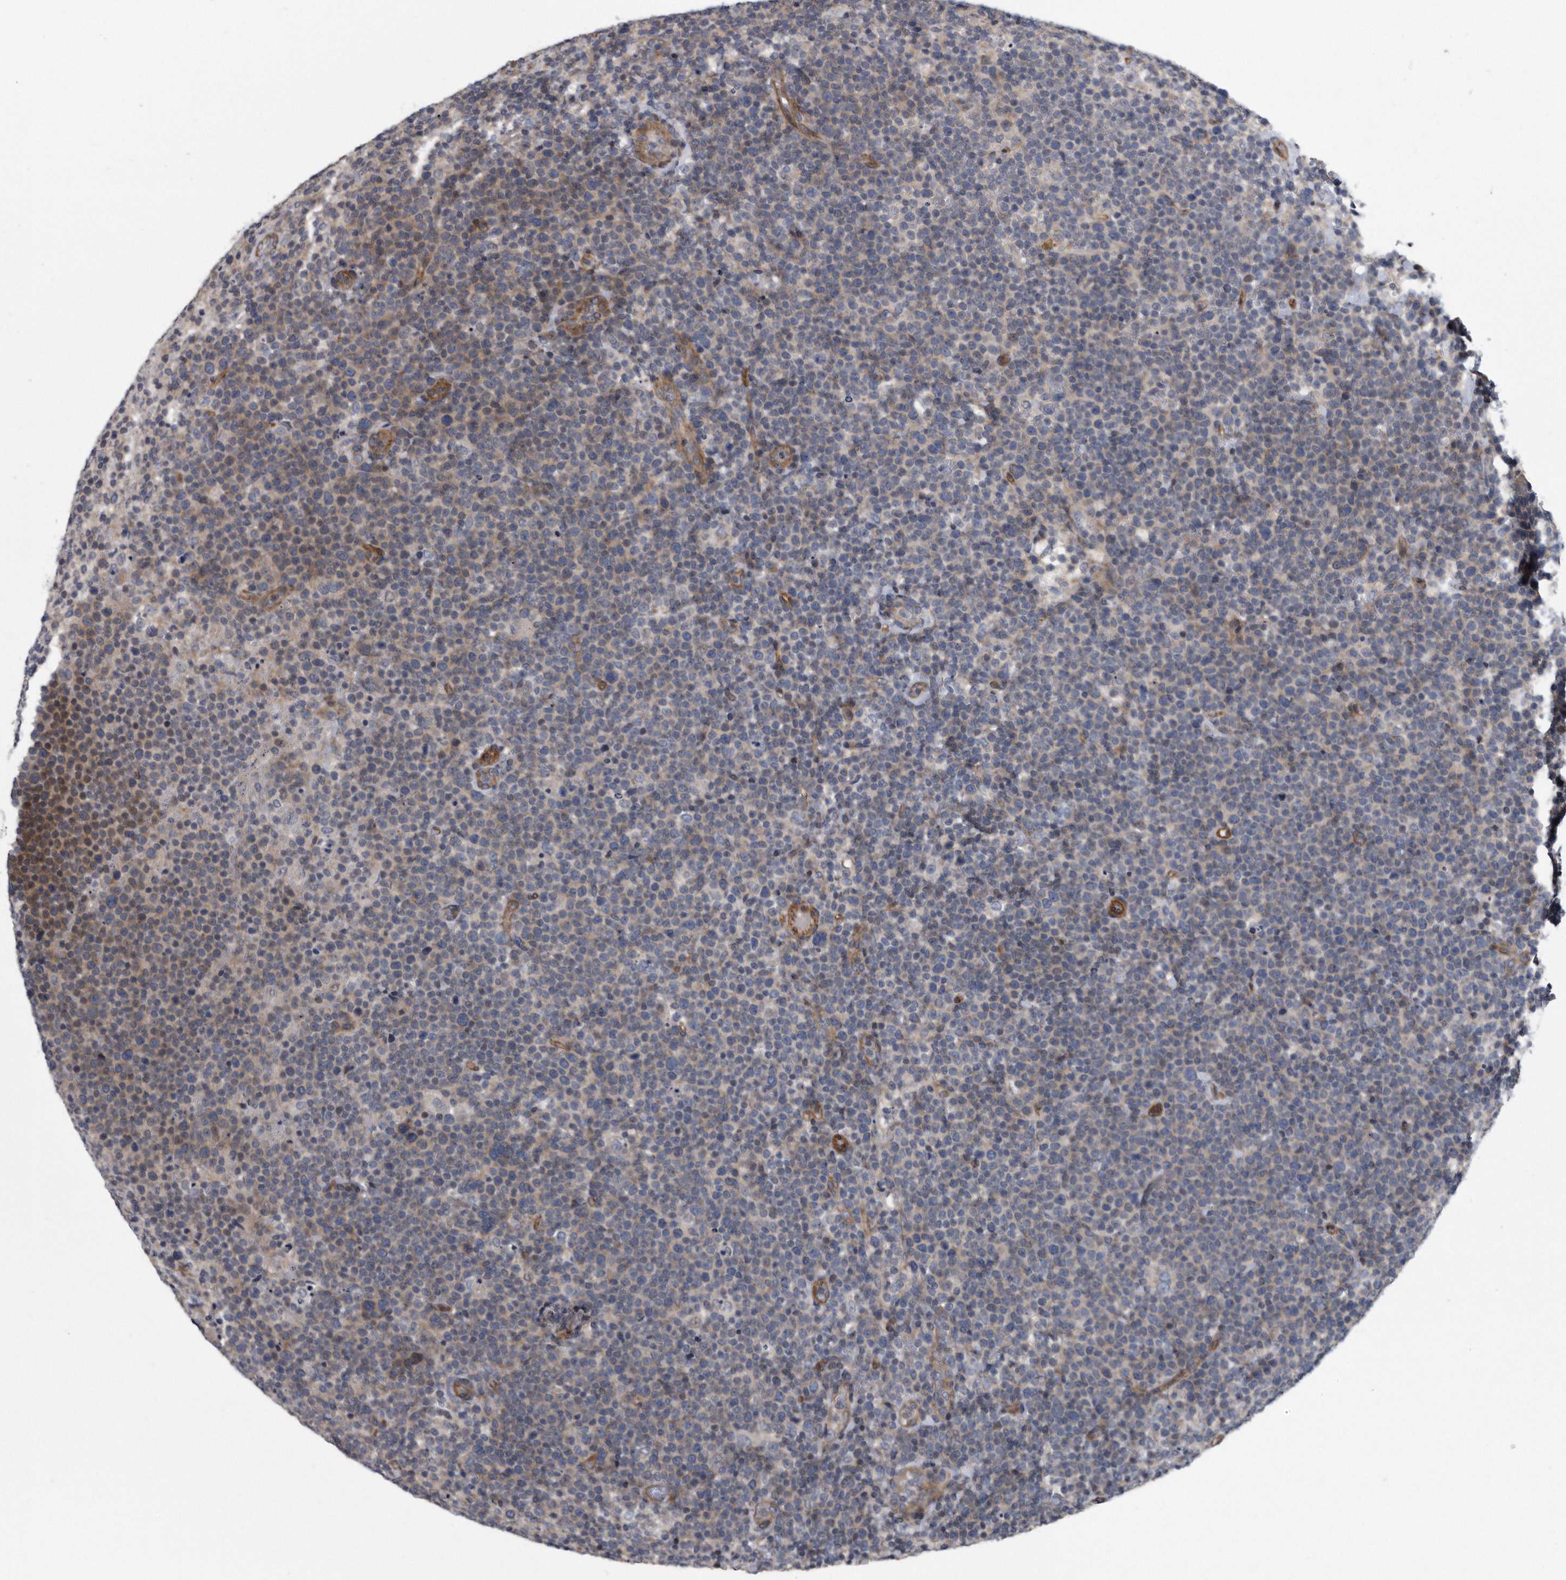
{"staining": {"intensity": "negative", "quantity": "none", "location": "none"}, "tissue": "lymphoma", "cell_type": "Tumor cells", "image_type": "cancer", "snomed": [{"axis": "morphology", "description": "Malignant lymphoma, non-Hodgkin's type, High grade"}, {"axis": "topography", "description": "Lymph node"}], "caption": "Tumor cells are negative for protein expression in human high-grade malignant lymphoma, non-Hodgkin's type.", "gene": "ARMCX1", "patient": {"sex": "male", "age": 61}}